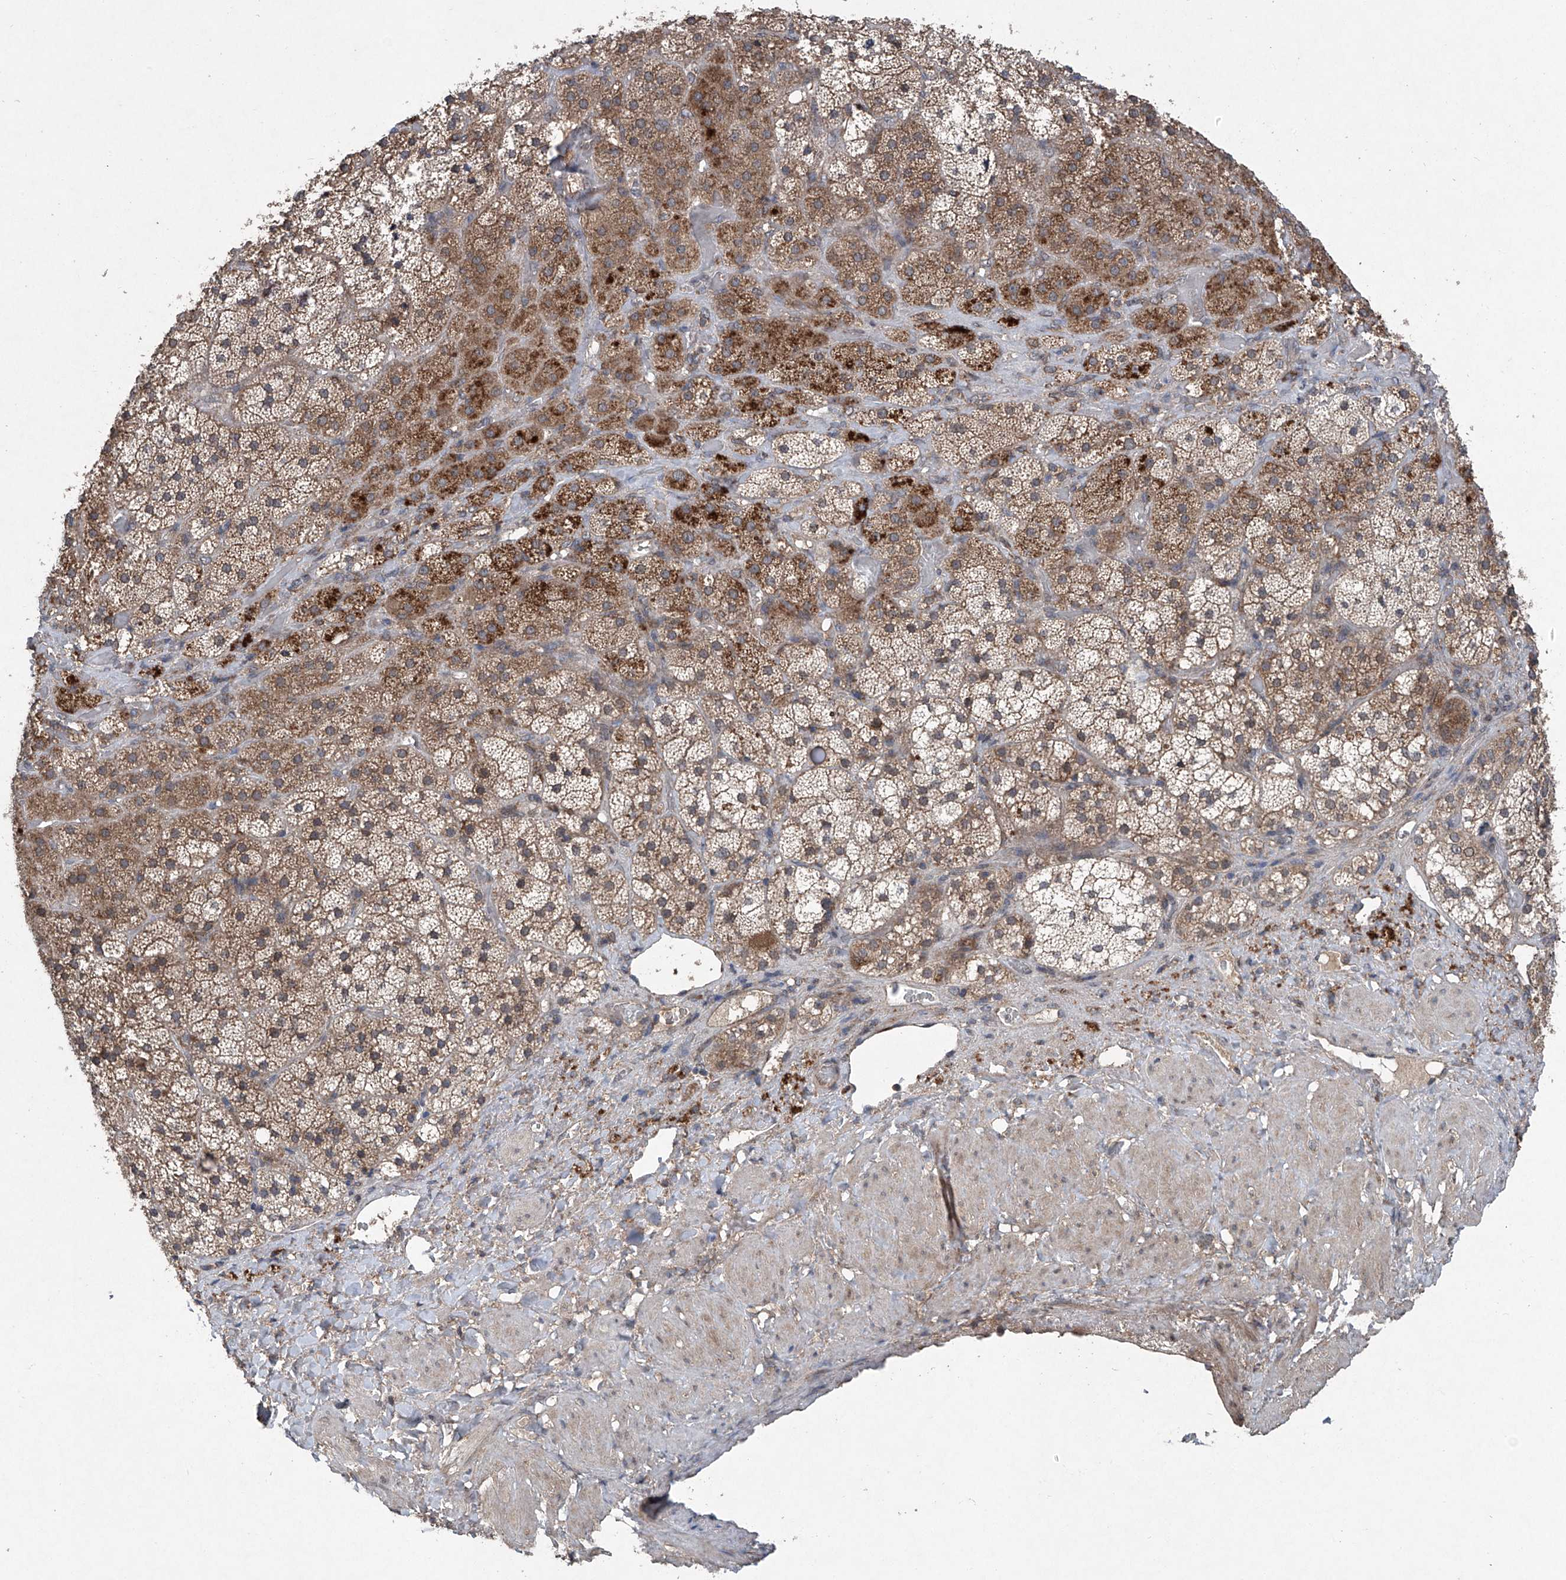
{"staining": {"intensity": "moderate", "quantity": ">75%", "location": "cytoplasmic/membranous"}, "tissue": "adrenal gland", "cell_type": "Glandular cells", "image_type": "normal", "snomed": [{"axis": "morphology", "description": "Normal tissue, NOS"}, {"axis": "topography", "description": "Adrenal gland"}], "caption": "Human adrenal gland stained with a brown dye demonstrates moderate cytoplasmic/membranous positive positivity in about >75% of glandular cells.", "gene": "SUMF2", "patient": {"sex": "male", "age": 57}}